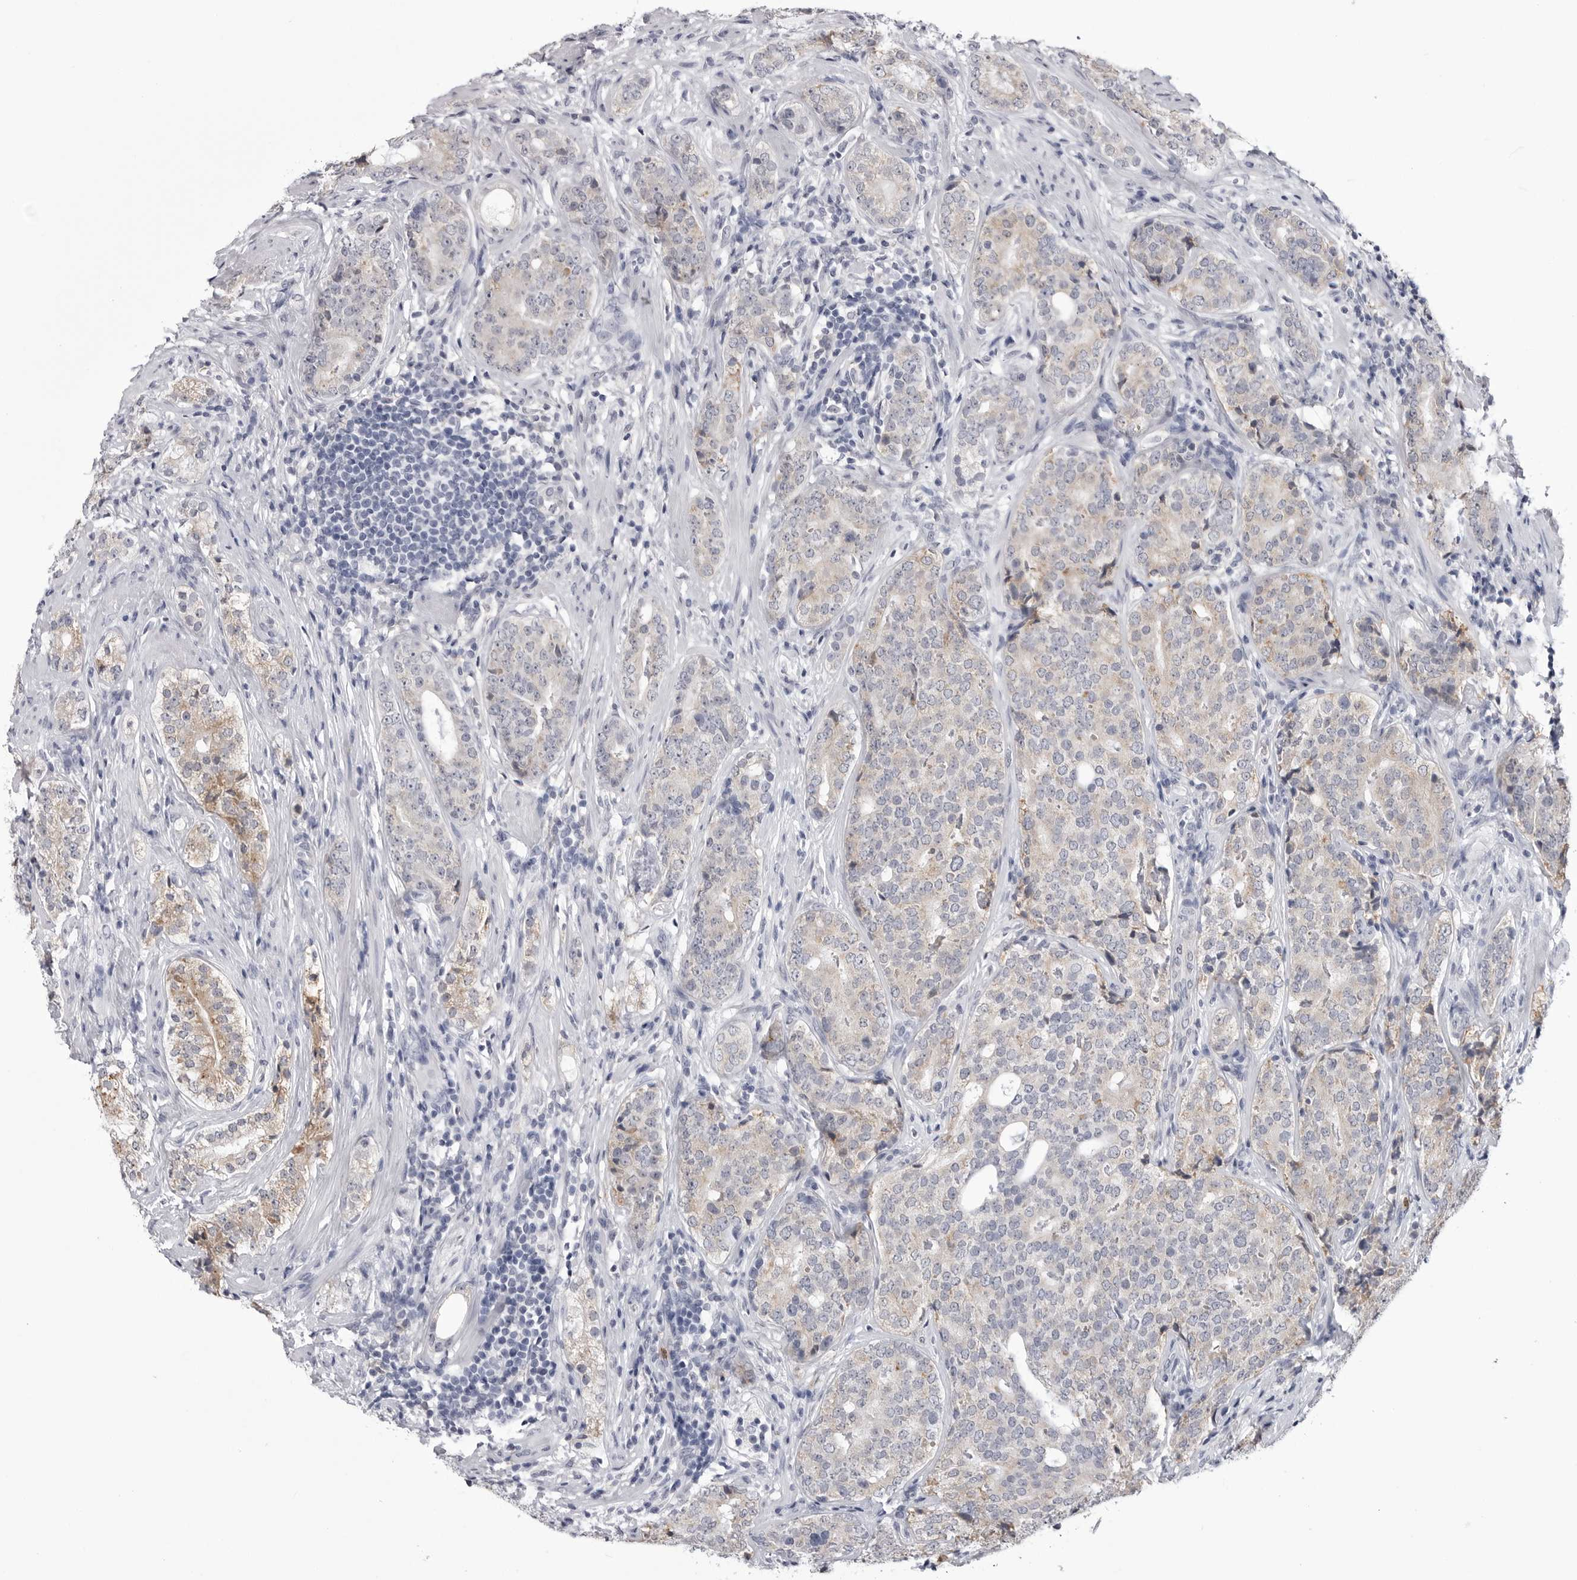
{"staining": {"intensity": "weak", "quantity": "<25%", "location": "cytoplasmic/membranous"}, "tissue": "prostate cancer", "cell_type": "Tumor cells", "image_type": "cancer", "snomed": [{"axis": "morphology", "description": "Adenocarcinoma, High grade"}, {"axis": "topography", "description": "Prostate"}], "caption": "Prostate cancer was stained to show a protein in brown. There is no significant staining in tumor cells.", "gene": "STAP2", "patient": {"sex": "male", "age": 56}}